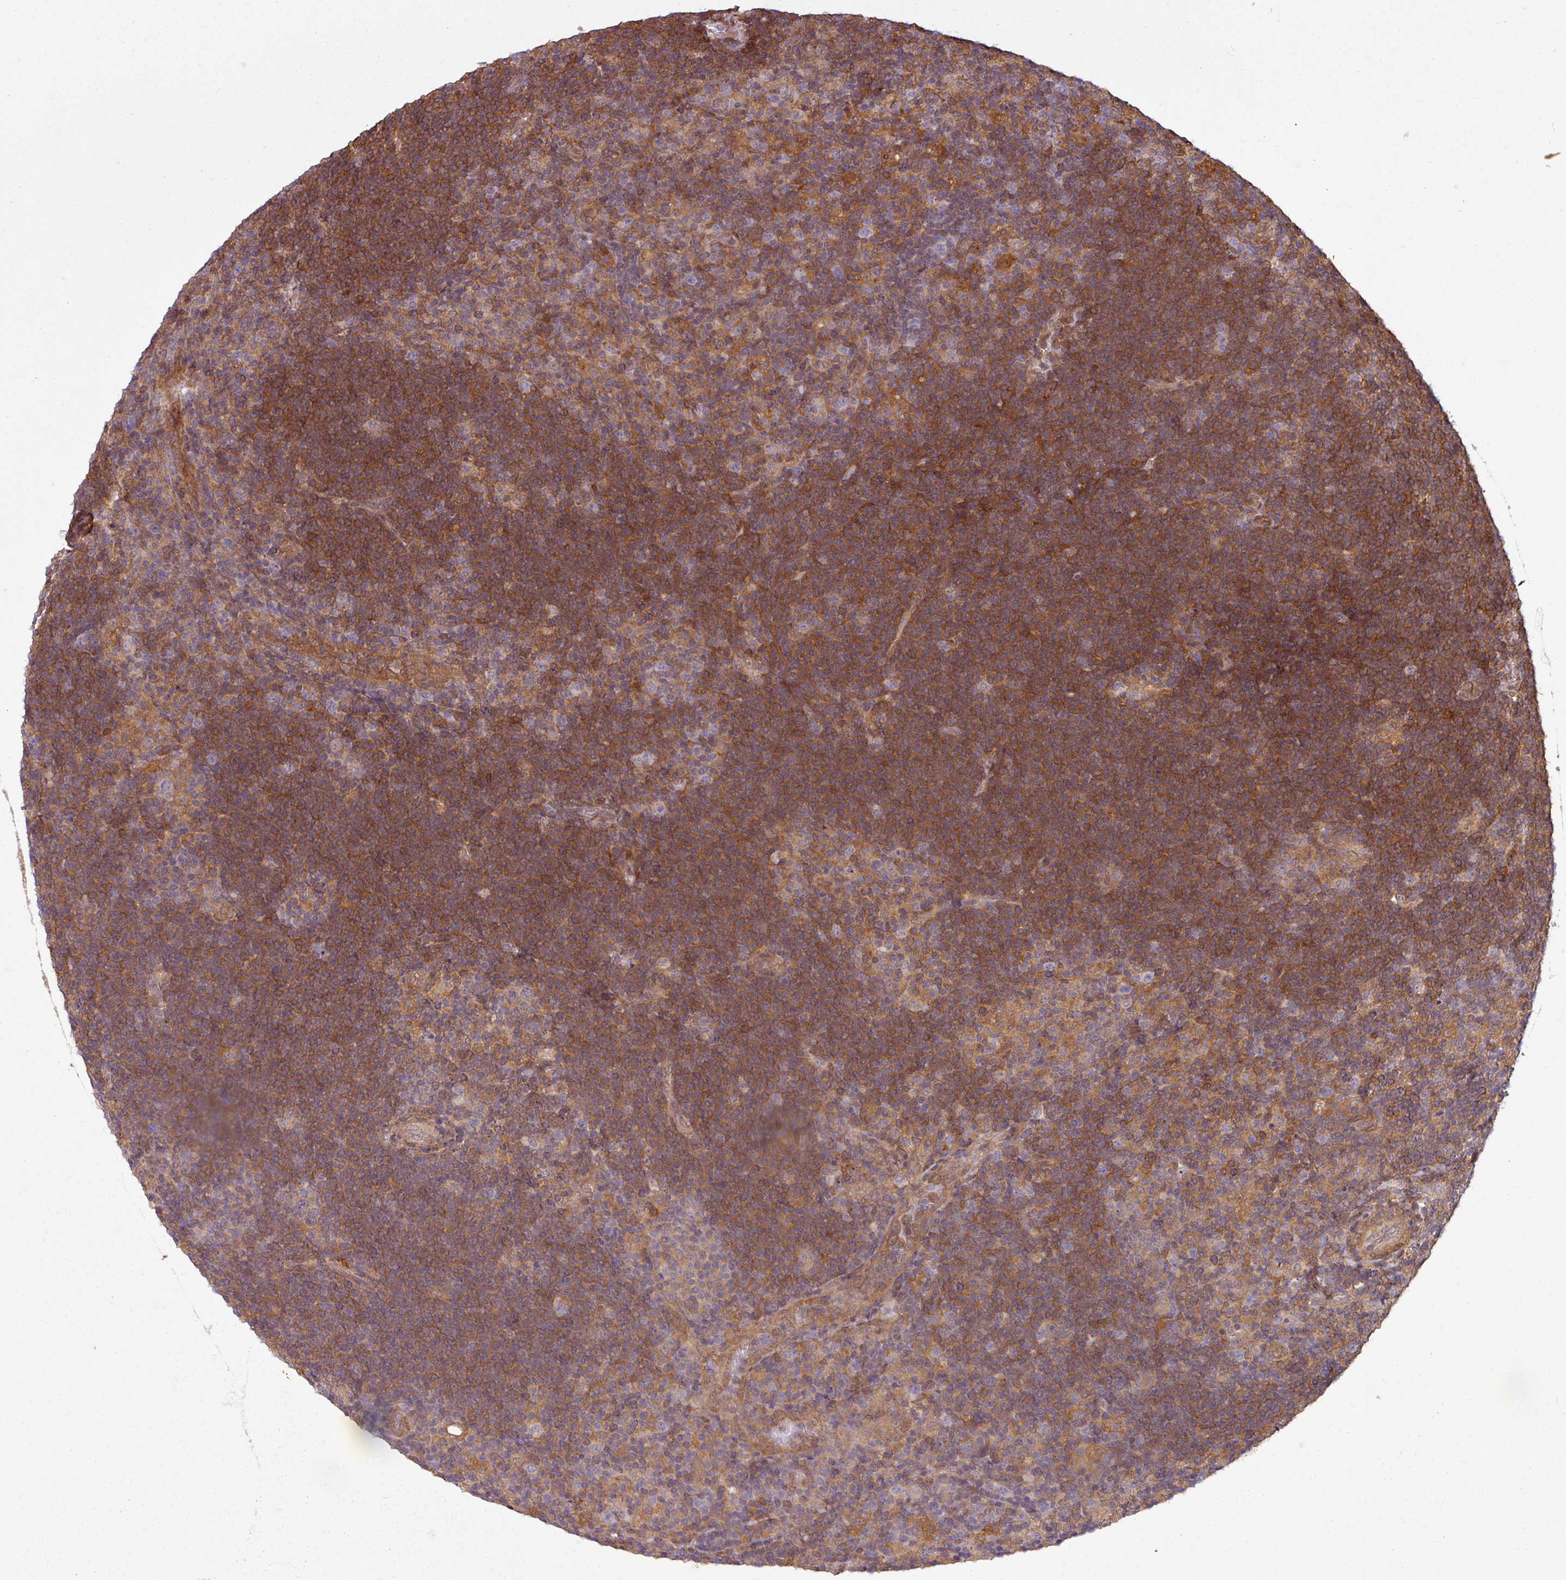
{"staining": {"intensity": "negative", "quantity": "none", "location": "none"}, "tissue": "lymphoma", "cell_type": "Tumor cells", "image_type": "cancer", "snomed": [{"axis": "morphology", "description": "Hodgkin's disease, NOS"}, {"axis": "topography", "description": "Lymph node"}], "caption": "IHC histopathology image of neoplastic tissue: human Hodgkin's disease stained with DAB (3,3'-diaminobenzidine) reveals no significant protein staining in tumor cells. The staining is performed using DAB brown chromogen with nuclei counter-stained in using hematoxylin.", "gene": "SH3BGRL", "patient": {"sex": "female", "age": 57}}